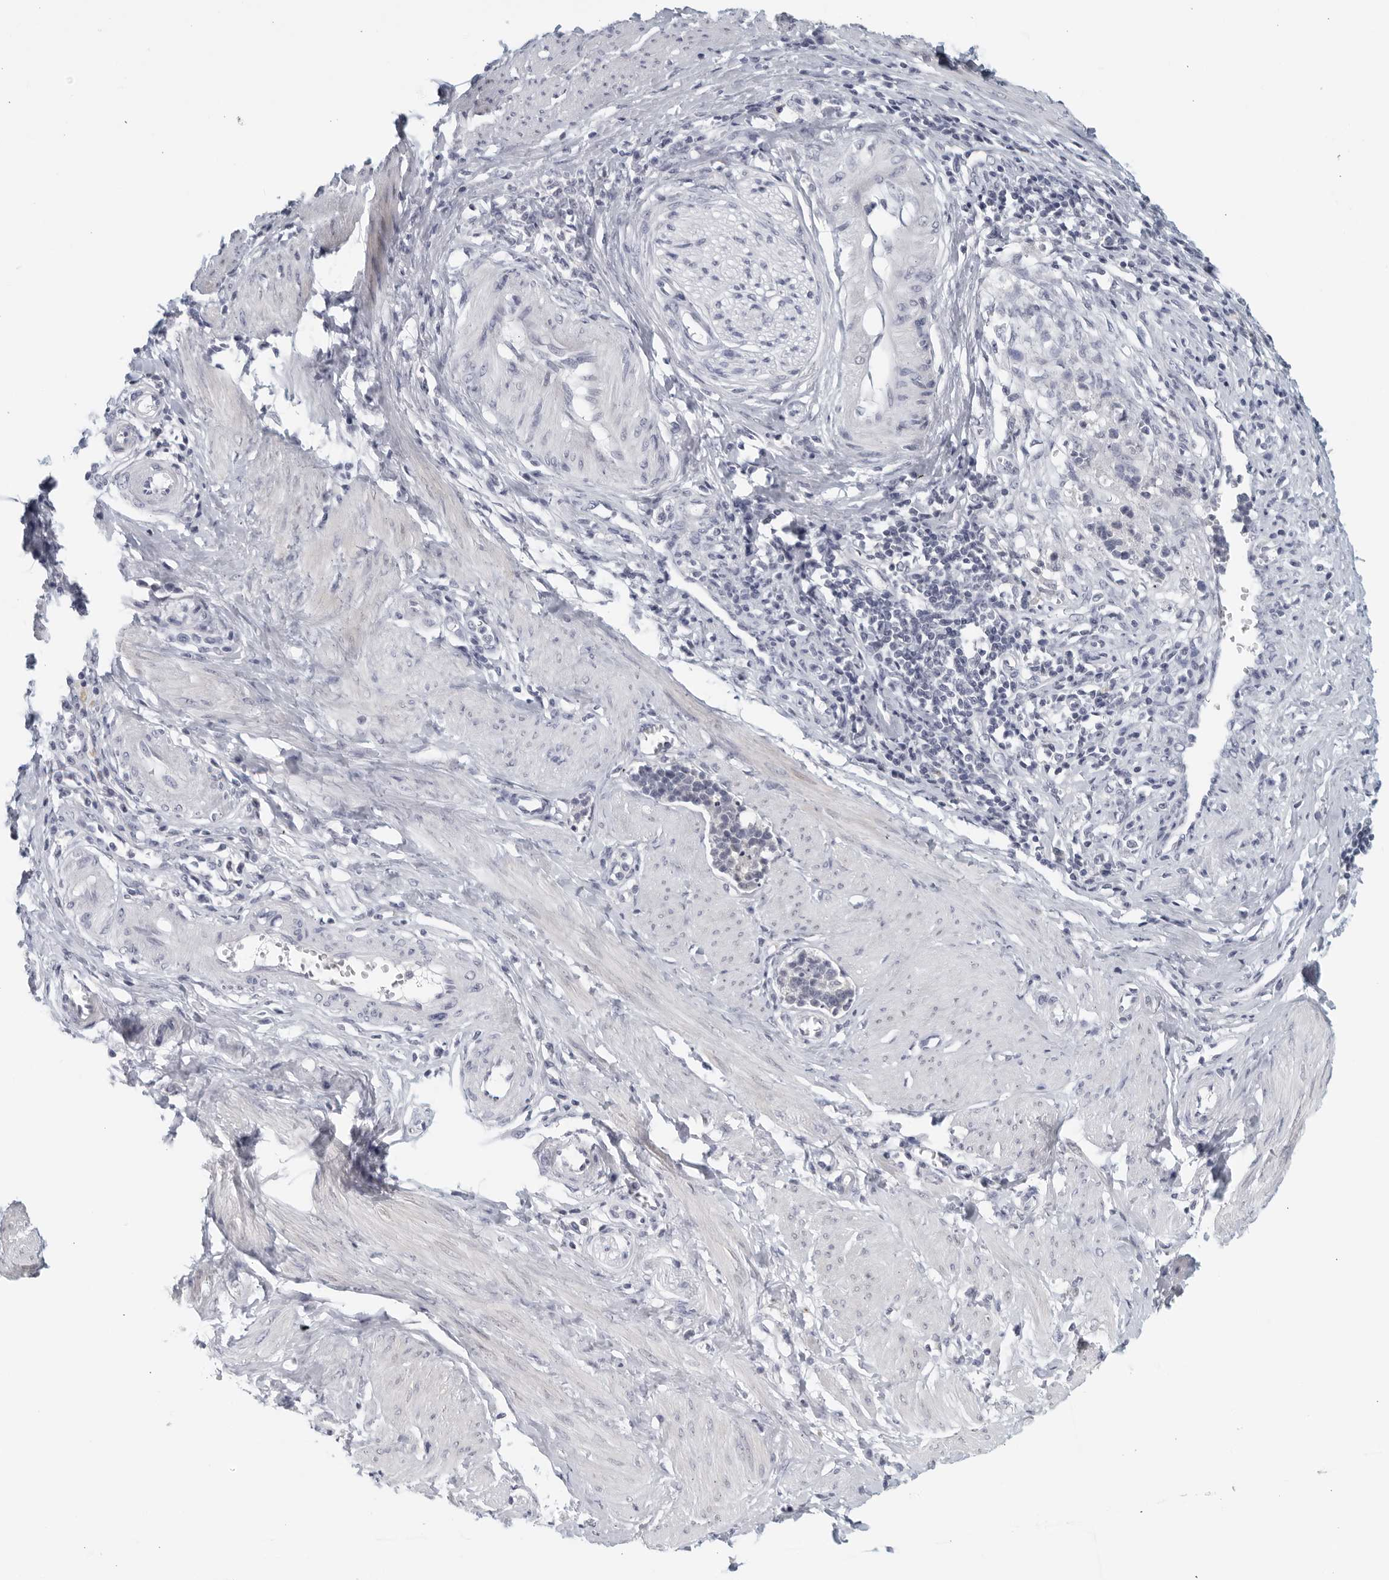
{"staining": {"intensity": "negative", "quantity": "none", "location": "none"}, "tissue": "cervical cancer", "cell_type": "Tumor cells", "image_type": "cancer", "snomed": [{"axis": "morphology", "description": "Normal tissue, NOS"}, {"axis": "morphology", "description": "Squamous cell carcinoma, NOS"}, {"axis": "topography", "description": "Cervix"}], "caption": "Tumor cells are negative for brown protein staining in cervical cancer (squamous cell carcinoma).", "gene": "MATN1", "patient": {"sex": "female", "age": 35}}